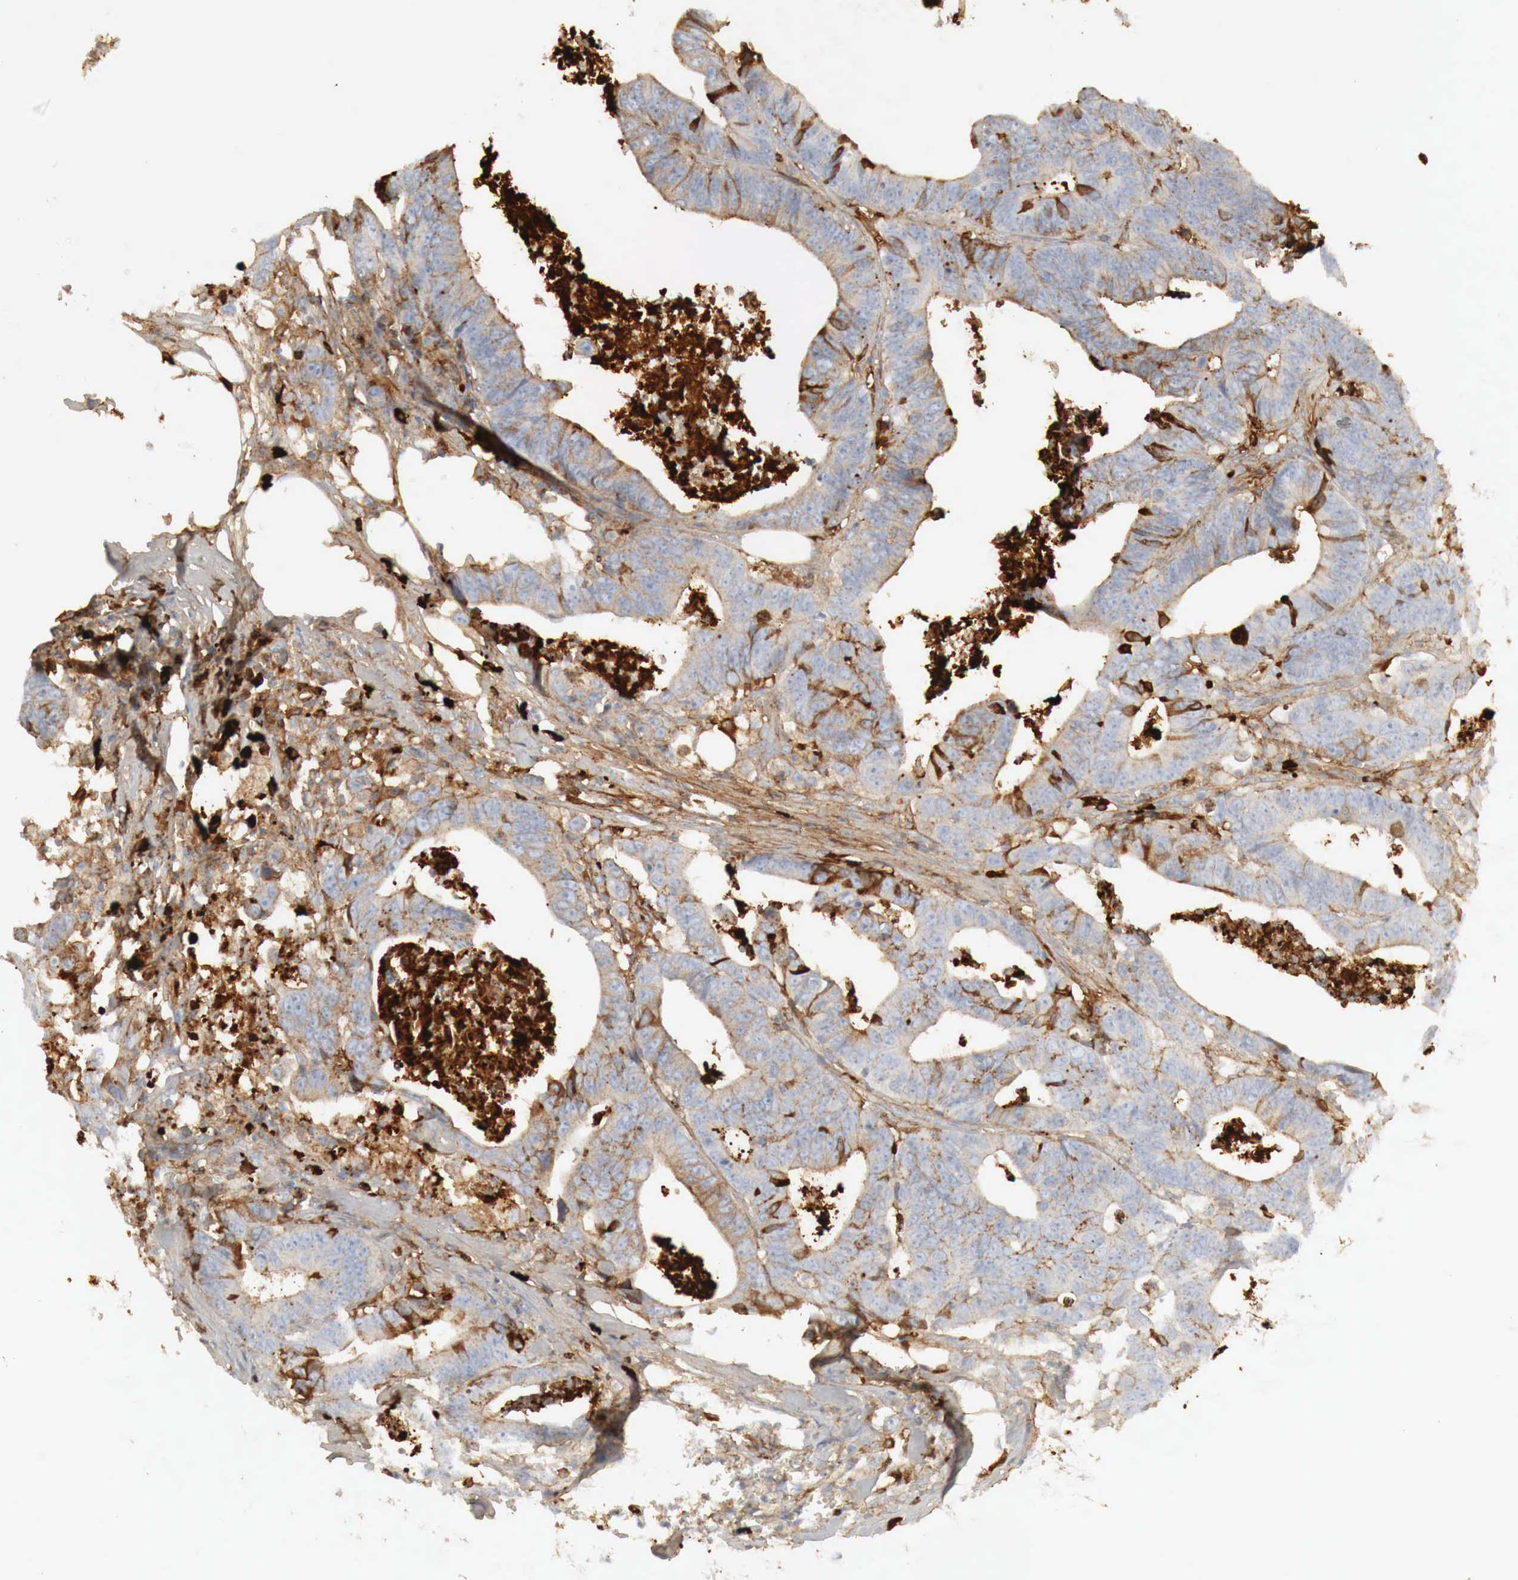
{"staining": {"intensity": "weak", "quantity": "<25%", "location": "cytoplasmic/membranous"}, "tissue": "colorectal cancer", "cell_type": "Tumor cells", "image_type": "cancer", "snomed": [{"axis": "morphology", "description": "Adenocarcinoma, NOS"}, {"axis": "topography", "description": "Colon"}], "caption": "DAB immunohistochemical staining of colorectal adenocarcinoma exhibits no significant positivity in tumor cells. The staining is performed using DAB brown chromogen with nuclei counter-stained in using hematoxylin.", "gene": "IGLC3", "patient": {"sex": "female", "age": 76}}